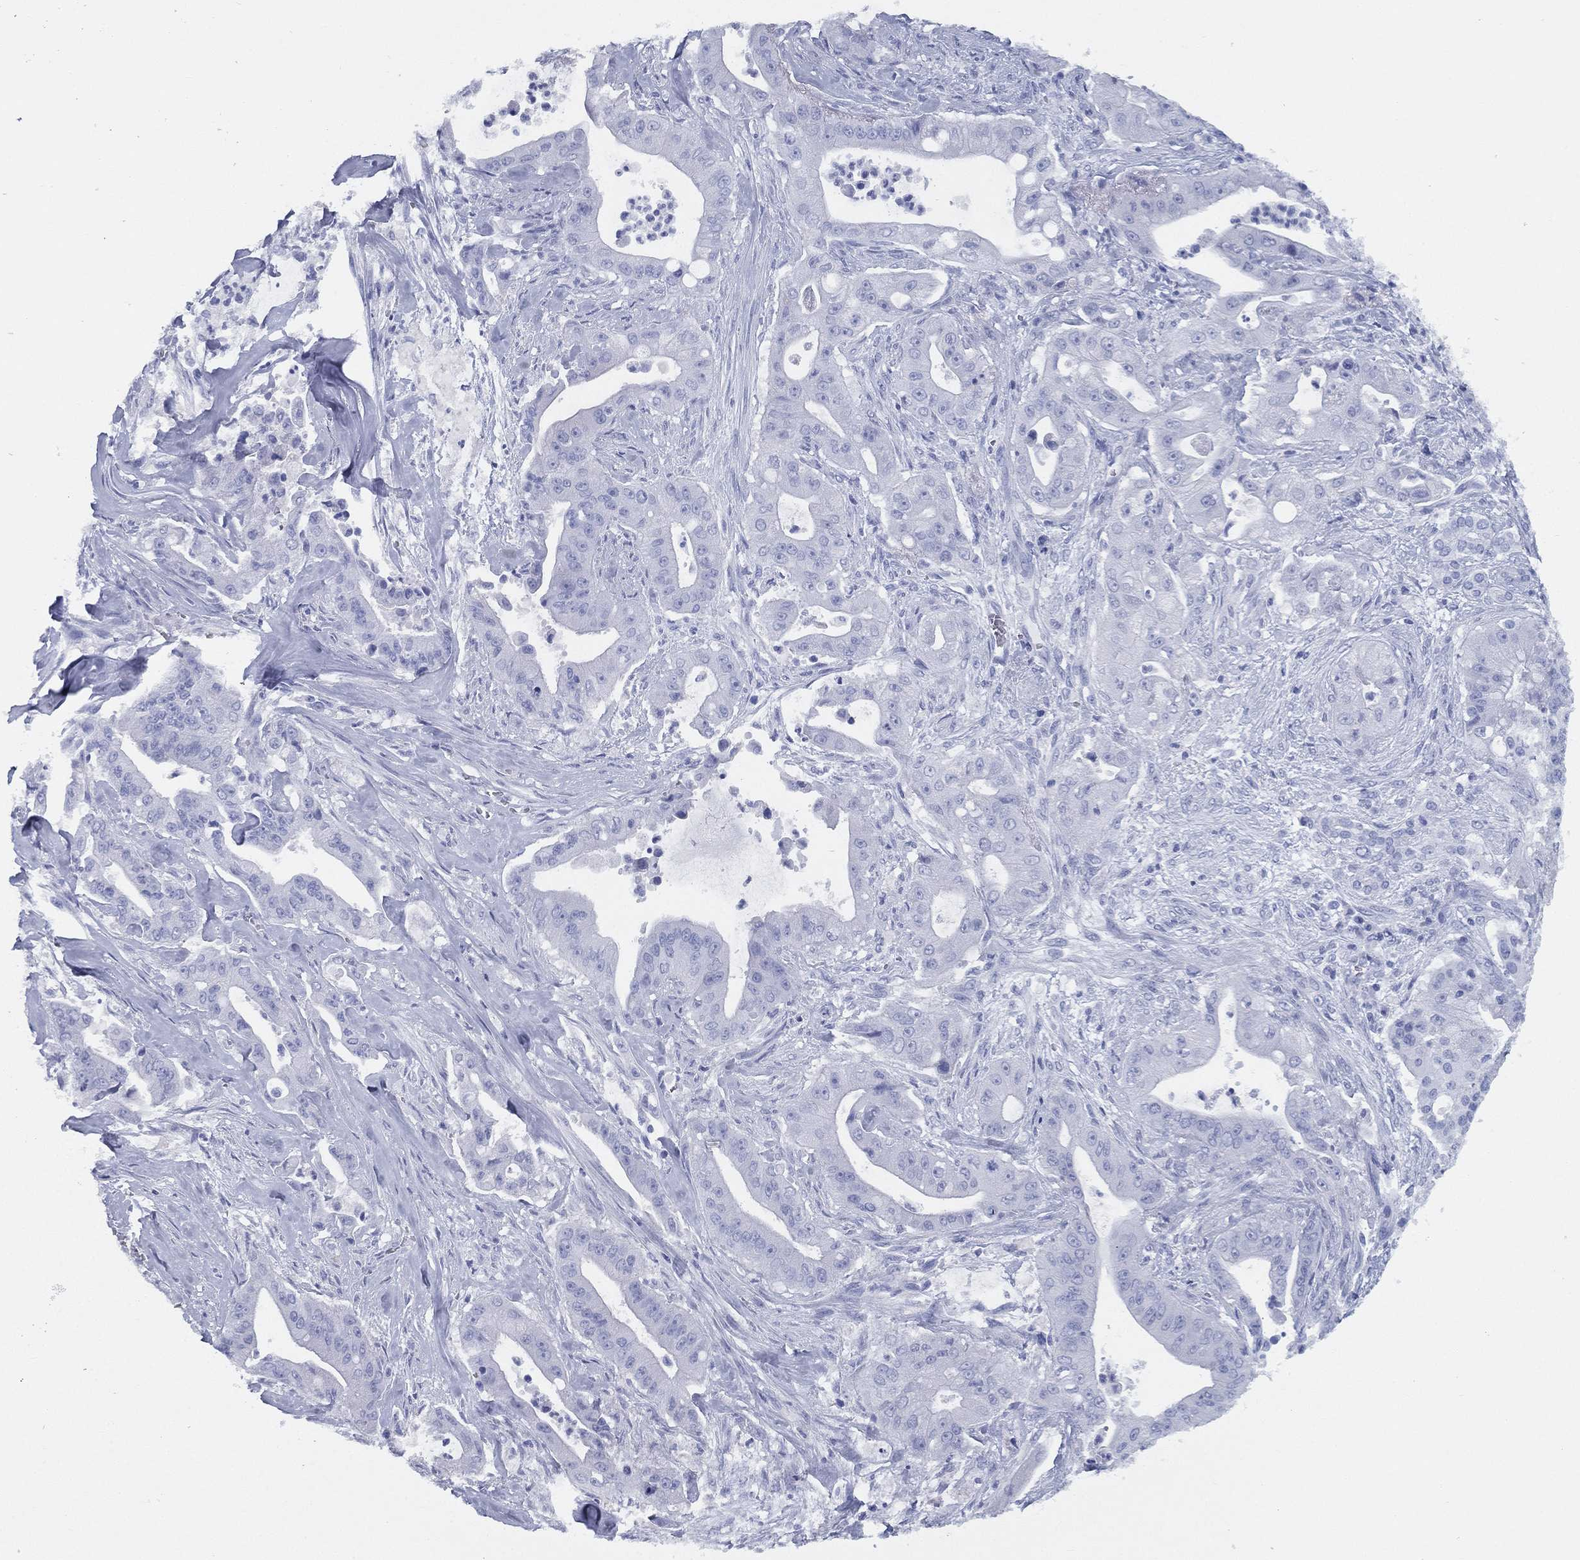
{"staining": {"intensity": "negative", "quantity": "none", "location": "none"}, "tissue": "pancreatic cancer", "cell_type": "Tumor cells", "image_type": "cancer", "snomed": [{"axis": "morphology", "description": "Normal tissue, NOS"}, {"axis": "morphology", "description": "Inflammation, NOS"}, {"axis": "morphology", "description": "Adenocarcinoma, NOS"}, {"axis": "topography", "description": "Pancreas"}], "caption": "IHC photomicrograph of human pancreatic cancer (adenocarcinoma) stained for a protein (brown), which shows no staining in tumor cells. Nuclei are stained in blue.", "gene": "TMEM252", "patient": {"sex": "male", "age": 57}}